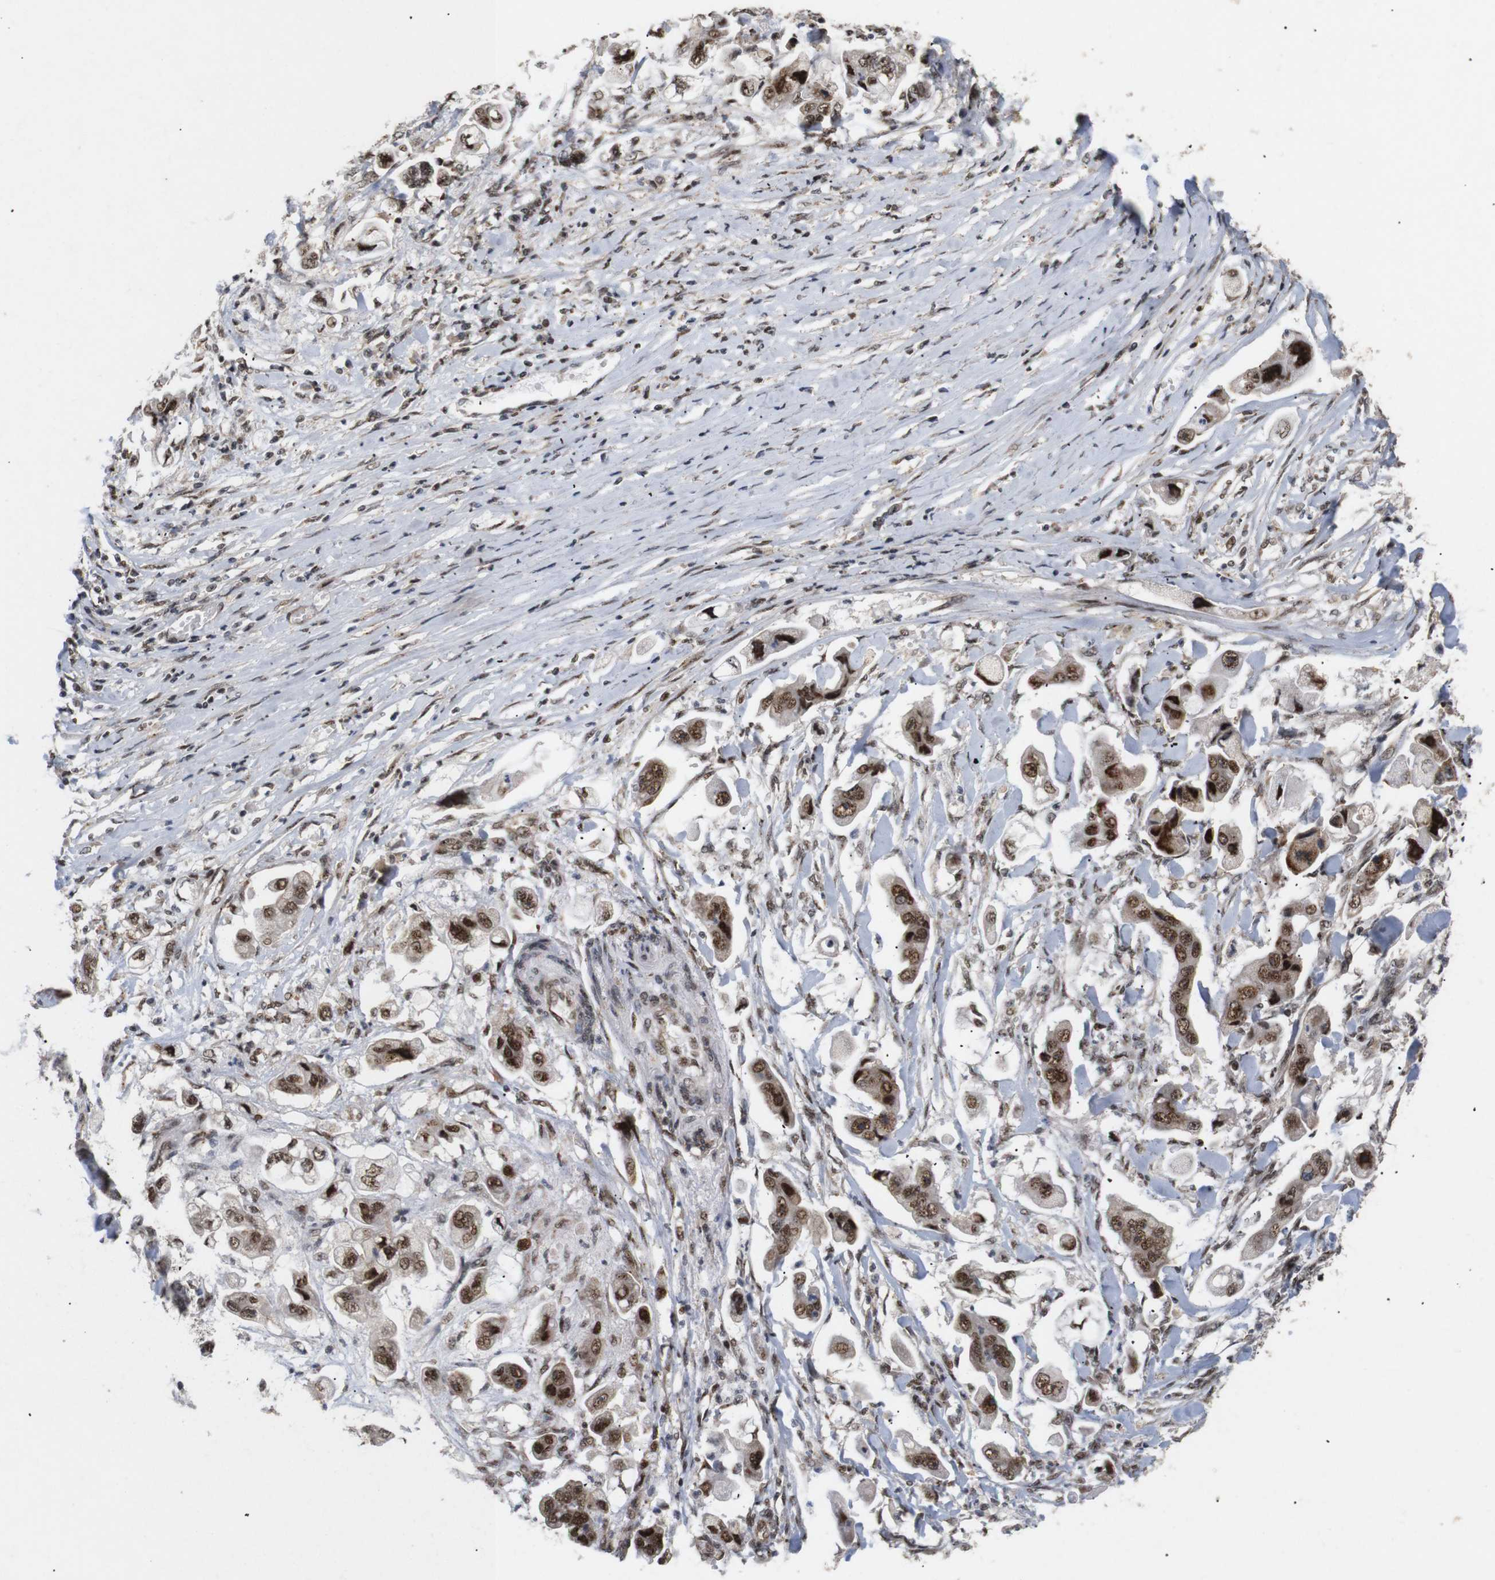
{"staining": {"intensity": "moderate", "quantity": ">75%", "location": "cytoplasmic/membranous,nuclear"}, "tissue": "stomach cancer", "cell_type": "Tumor cells", "image_type": "cancer", "snomed": [{"axis": "morphology", "description": "Adenocarcinoma, NOS"}, {"axis": "topography", "description": "Stomach"}], "caption": "Stomach cancer stained with a protein marker displays moderate staining in tumor cells.", "gene": "PYM1", "patient": {"sex": "male", "age": 62}}